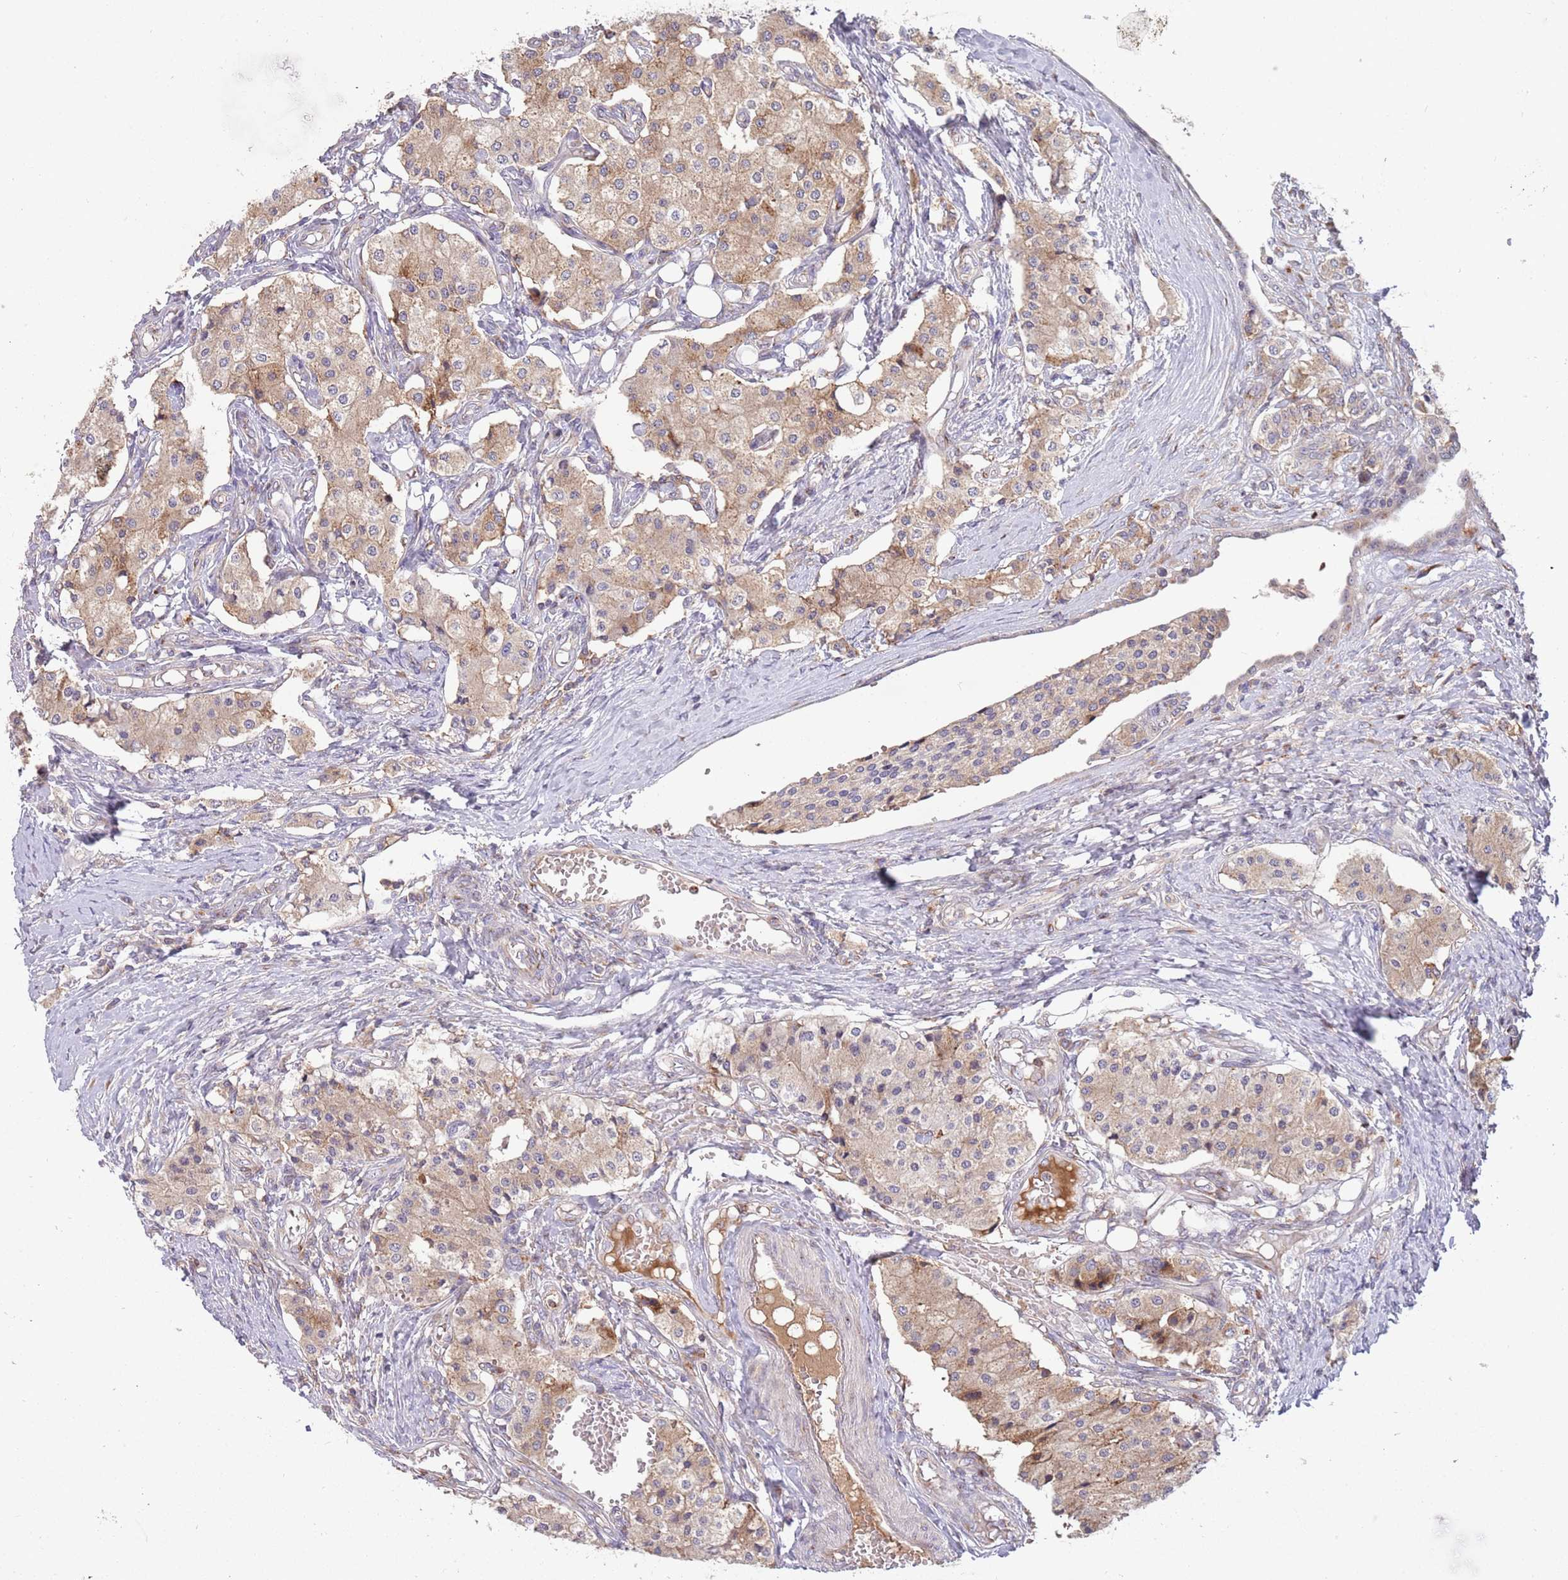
{"staining": {"intensity": "moderate", "quantity": ">75%", "location": "cytoplasmic/membranous"}, "tissue": "carcinoid", "cell_type": "Tumor cells", "image_type": "cancer", "snomed": [{"axis": "morphology", "description": "Carcinoid, malignant, NOS"}, {"axis": "topography", "description": "Colon"}], "caption": "A histopathology image of malignant carcinoid stained for a protein reveals moderate cytoplasmic/membranous brown staining in tumor cells.", "gene": "BTBD7", "patient": {"sex": "female", "age": 52}}